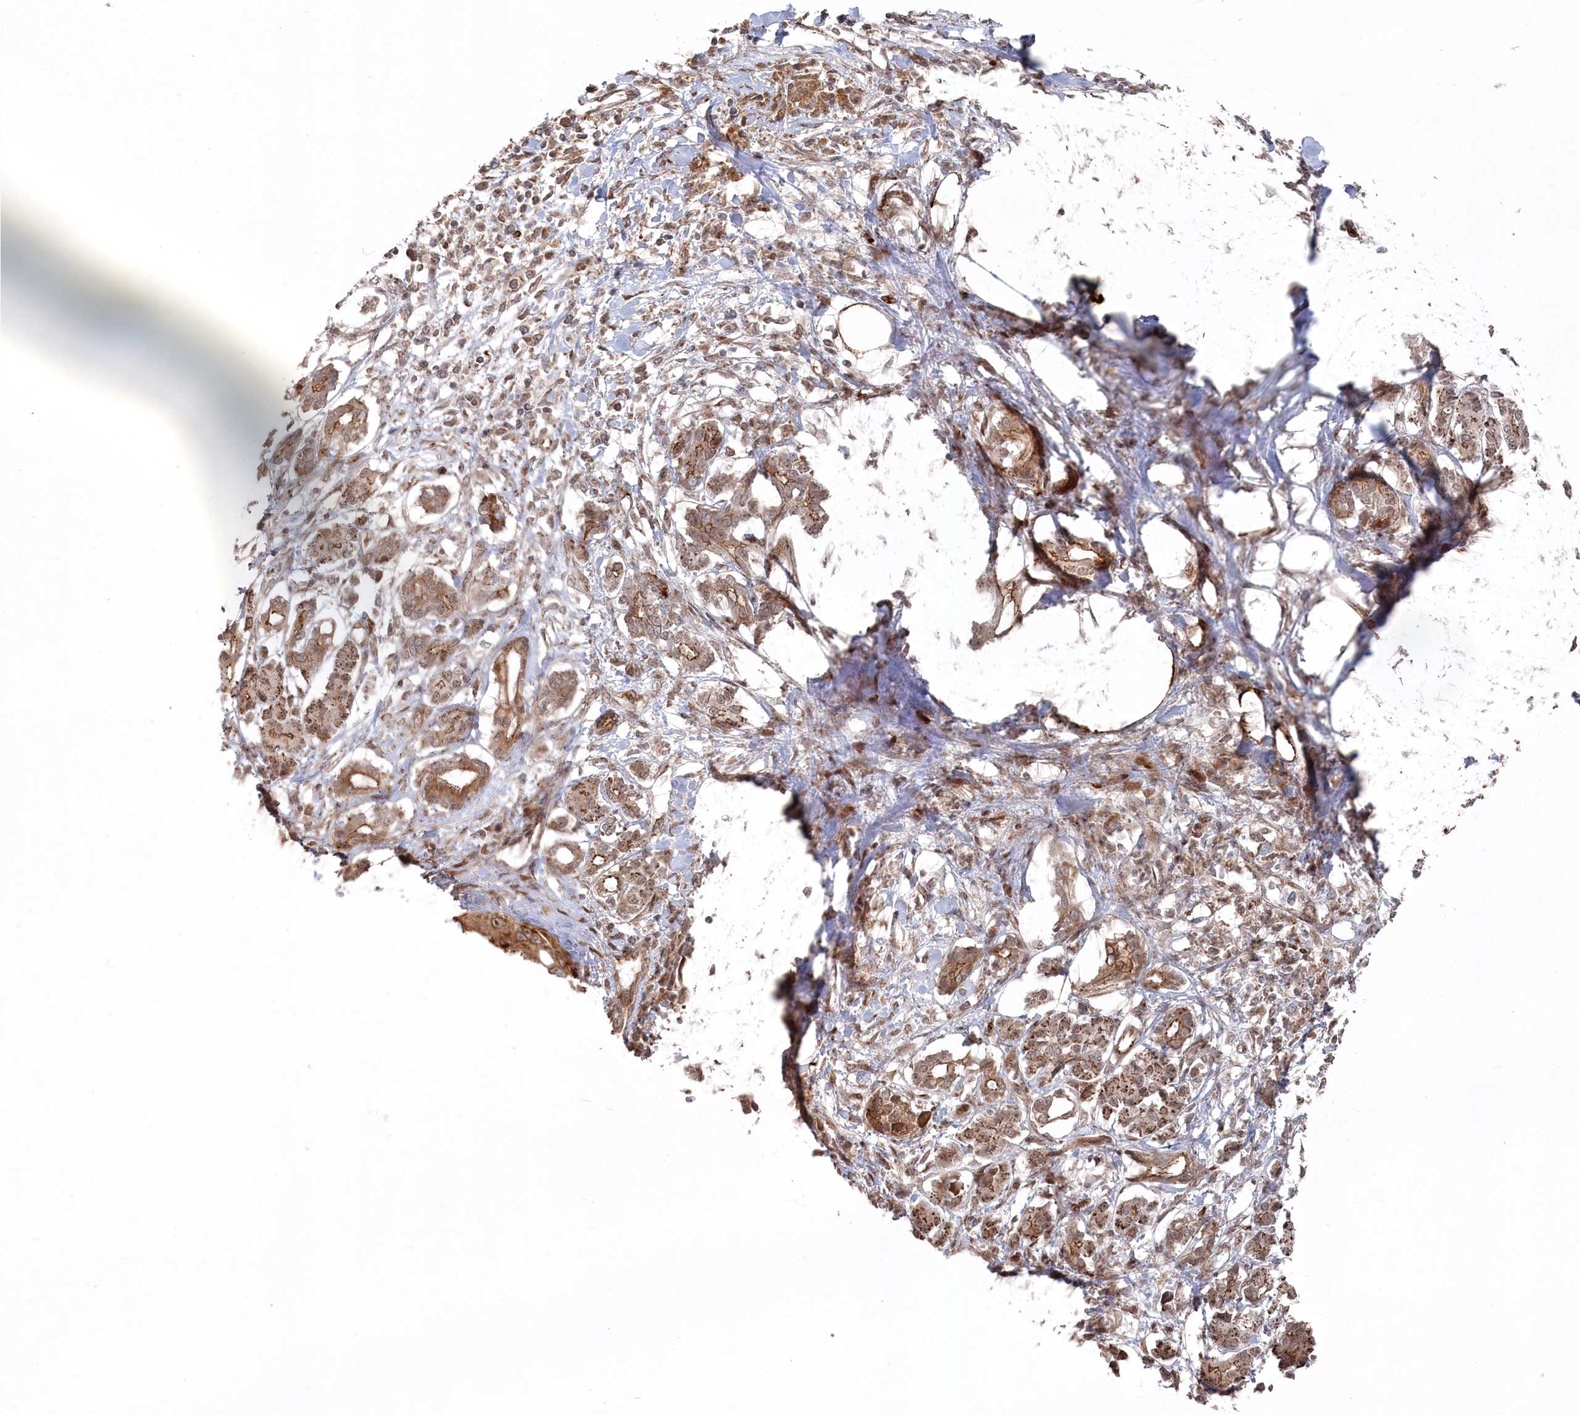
{"staining": {"intensity": "moderate", "quantity": ">75%", "location": "cytoplasmic/membranous,nuclear"}, "tissue": "pancreatic cancer", "cell_type": "Tumor cells", "image_type": "cancer", "snomed": [{"axis": "morphology", "description": "Adenocarcinoma, NOS"}, {"axis": "topography", "description": "Pancreas"}], "caption": "The micrograph reveals immunohistochemical staining of pancreatic cancer (adenocarcinoma). There is moderate cytoplasmic/membranous and nuclear positivity is appreciated in approximately >75% of tumor cells.", "gene": "POLR3A", "patient": {"sex": "female", "age": 56}}